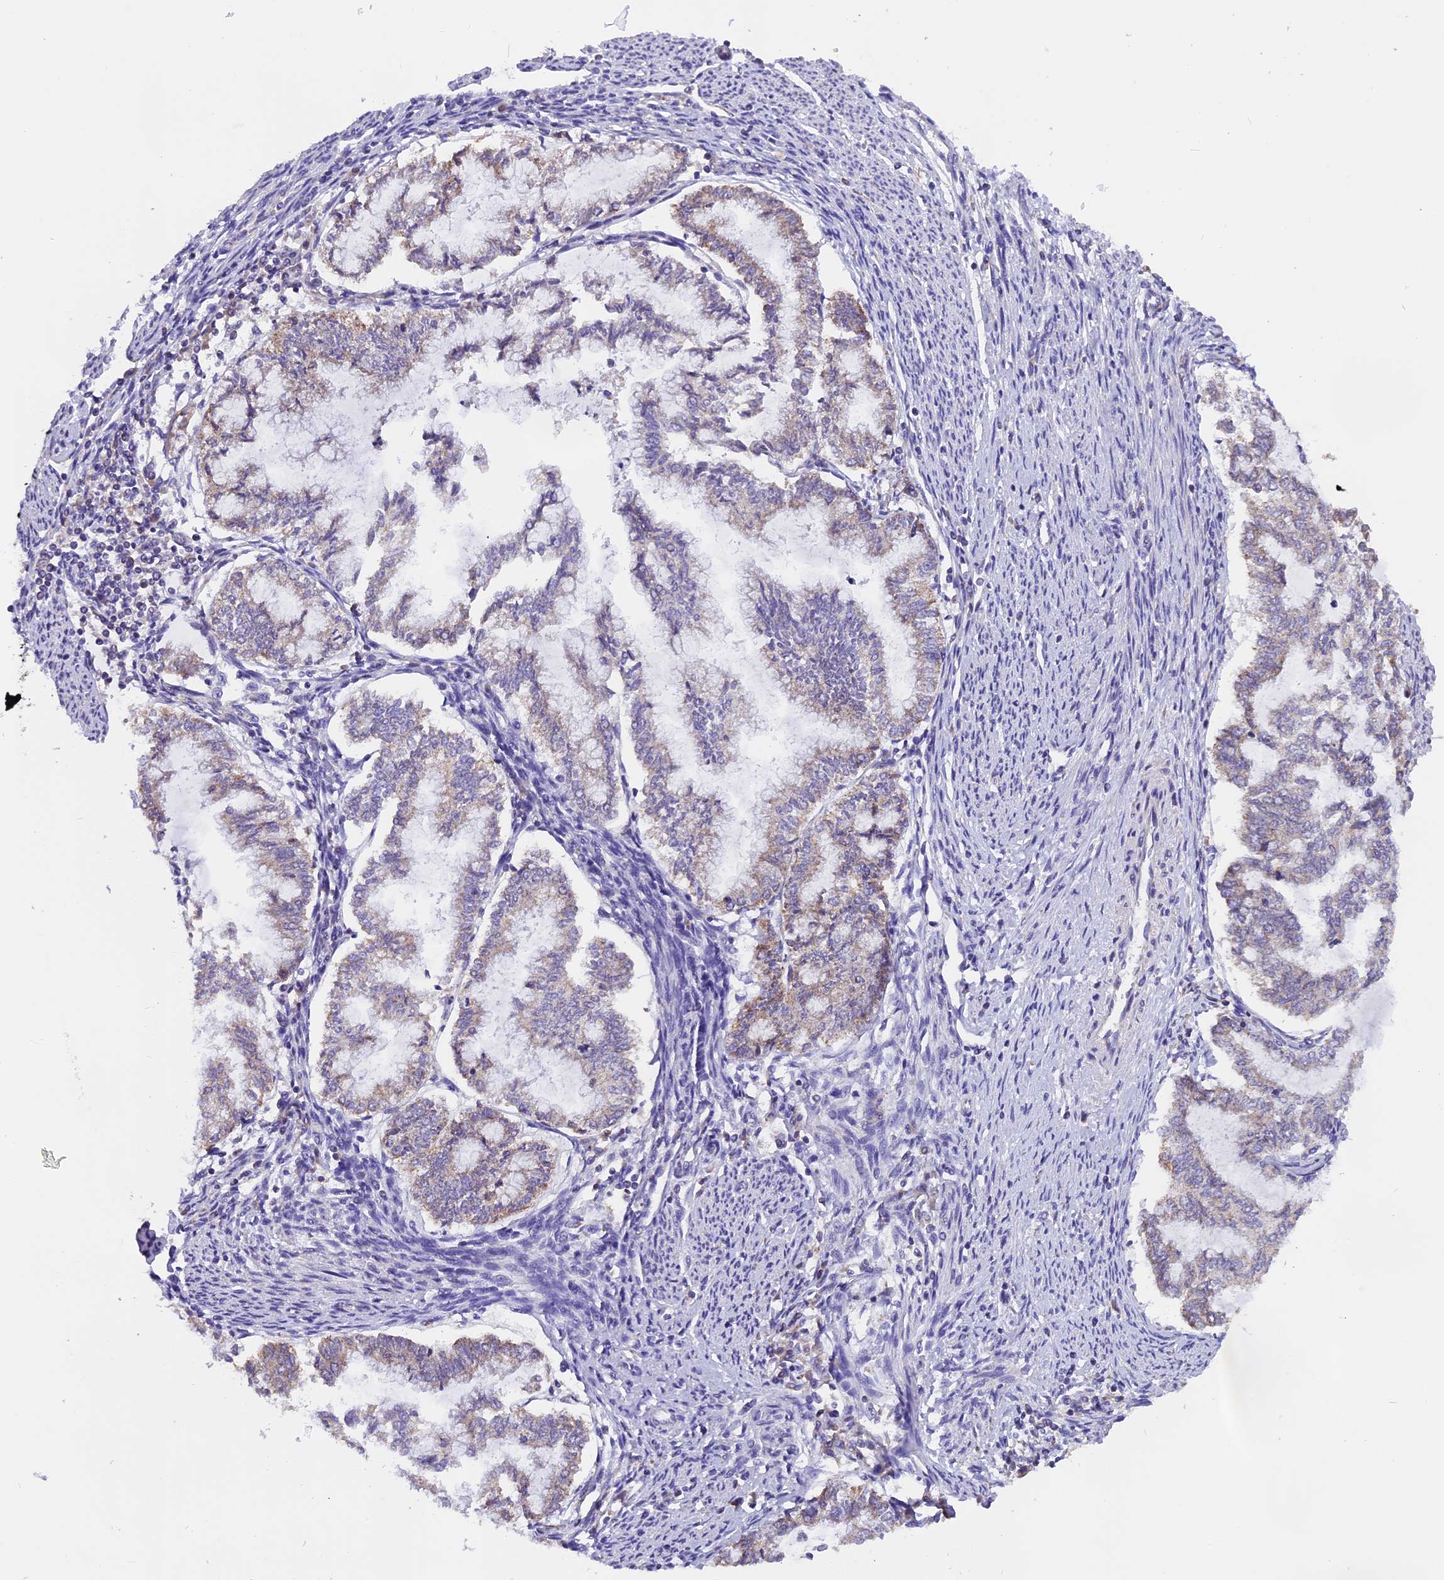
{"staining": {"intensity": "weak", "quantity": "25%-75%", "location": "cytoplasmic/membranous"}, "tissue": "endometrial cancer", "cell_type": "Tumor cells", "image_type": "cancer", "snomed": [{"axis": "morphology", "description": "Adenocarcinoma, NOS"}, {"axis": "topography", "description": "Endometrium"}], "caption": "Brown immunohistochemical staining in human endometrial cancer (adenocarcinoma) displays weak cytoplasmic/membranous staining in about 25%-75% of tumor cells.", "gene": "MGME1", "patient": {"sex": "female", "age": 79}}